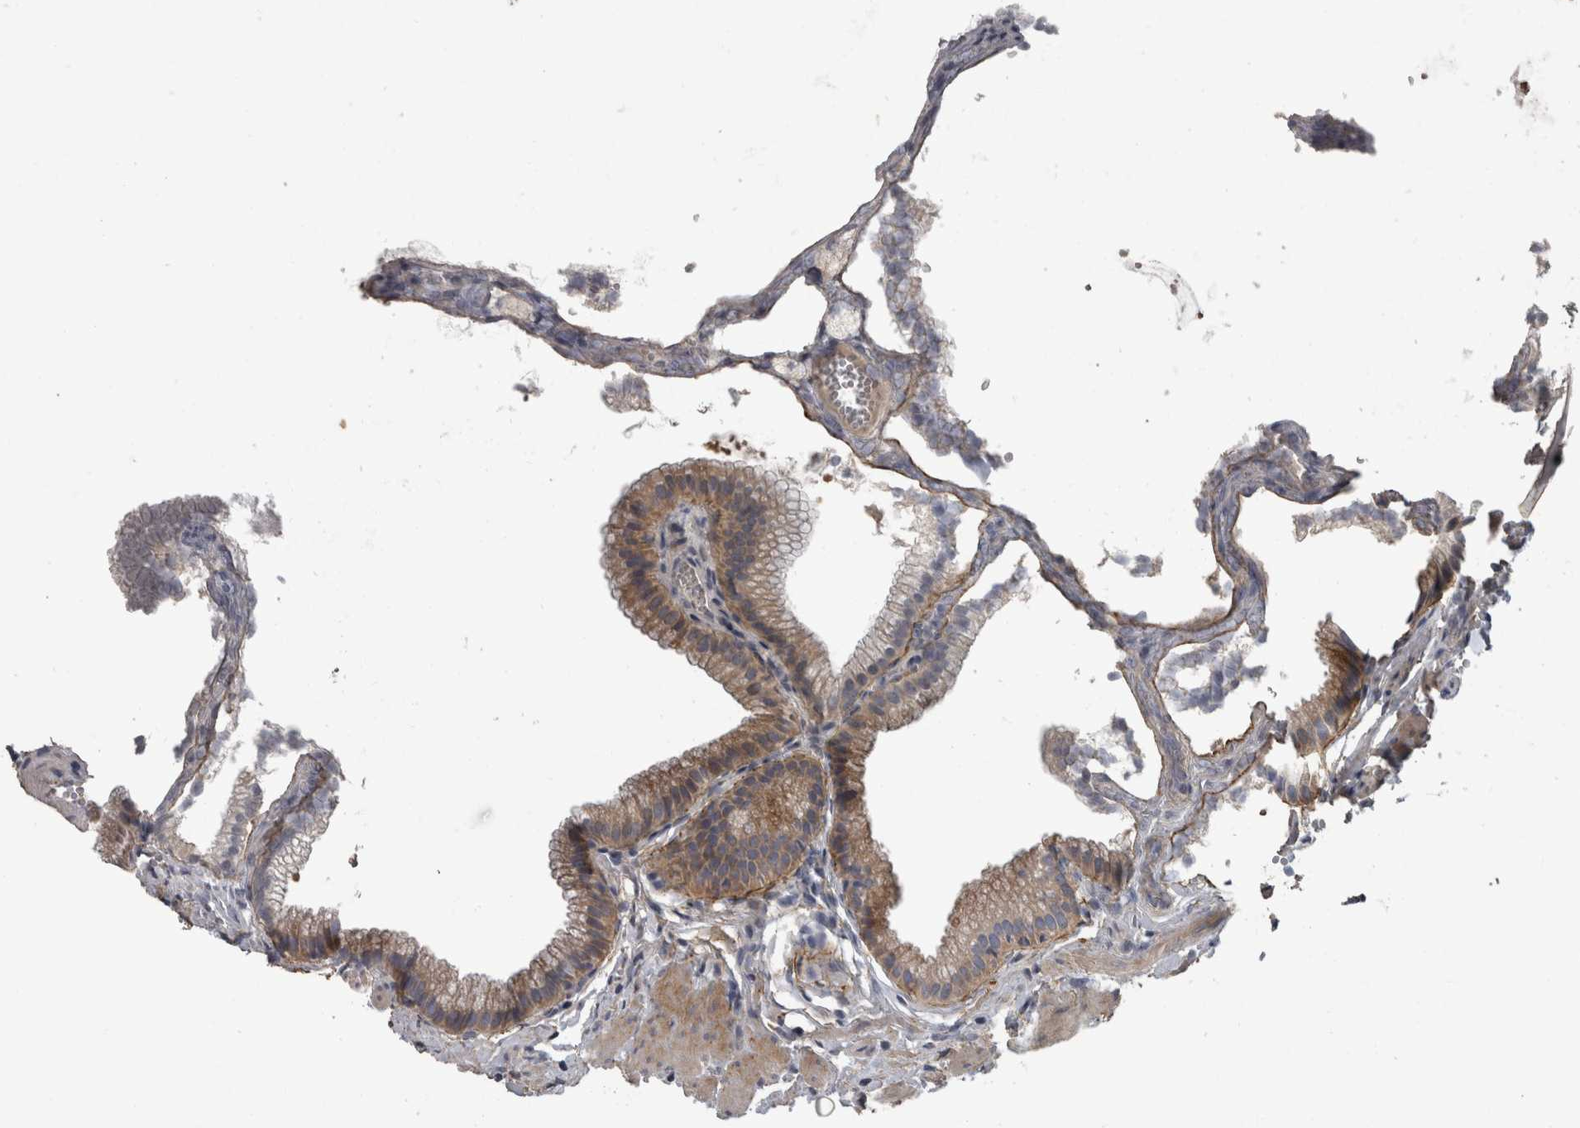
{"staining": {"intensity": "moderate", "quantity": ">75%", "location": "cytoplasmic/membranous"}, "tissue": "gallbladder", "cell_type": "Glandular cells", "image_type": "normal", "snomed": [{"axis": "morphology", "description": "Normal tissue, NOS"}, {"axis": "topography", "description": "Gallbladder"}], "caption": "Protein expression analysis of benign human gallbladder reveals moderate cytoplasmic/membranous expression in approximately >75% of glandular cells. (Brightfield microscopy of DAB IHC at high magnification).", "gene": "EFEMP2", "patient": {"sex": "male", "age": 38}}